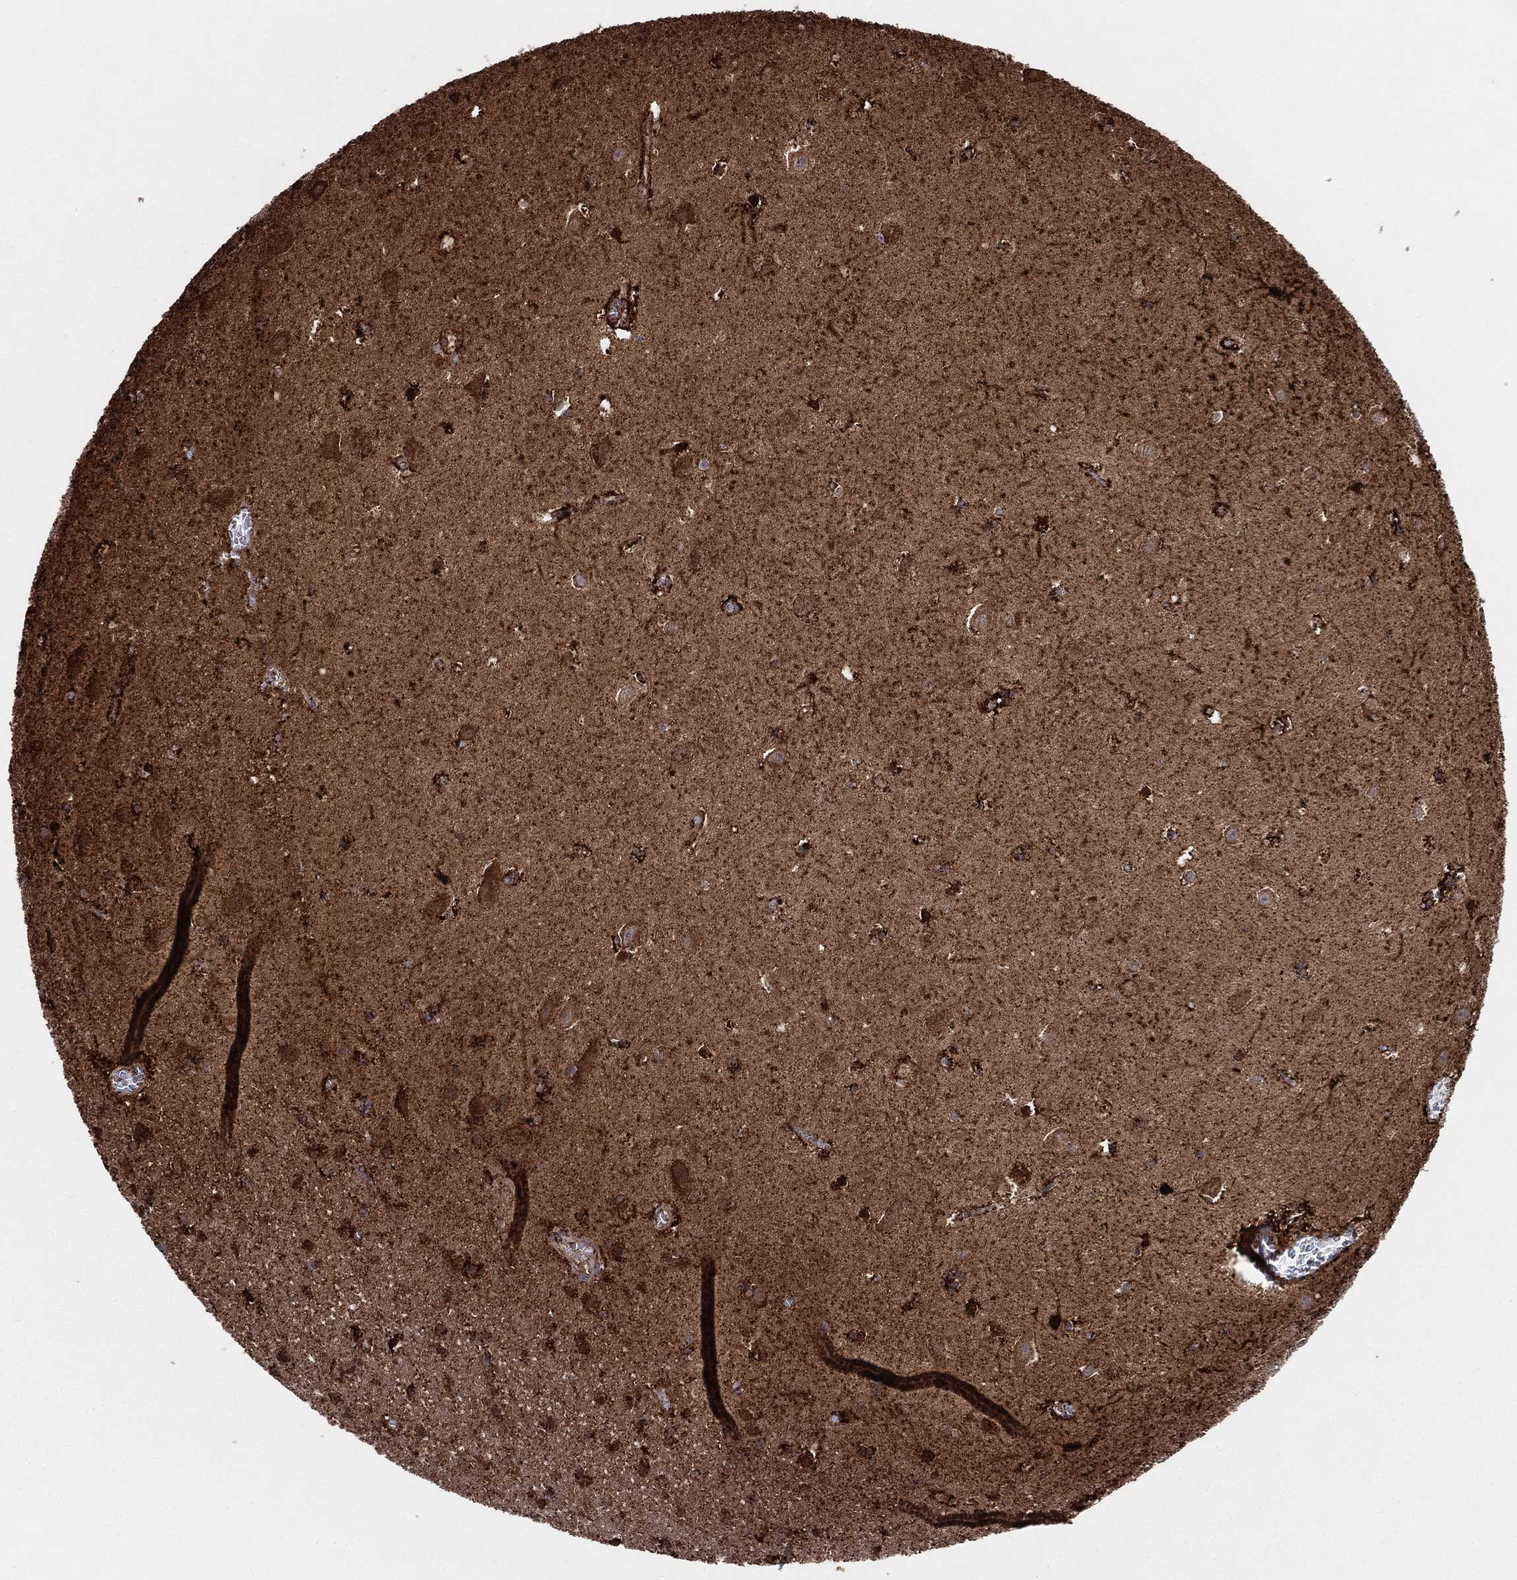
{"staining": {"intensity": "strong", "quantity": ">75%", "location": "cytoplasmic/membranous"}, "tissue": "hippocampus", "cell_type": "Glial cells", "image_type": "normal", "snomed": [{"axis": "morphology", "description": "Normal tissue, NOS"}, {"axis": "topography", "description": "Hippocampus"}], "caption": "Approximately >75% of glial cells in unremarkable human hippocampus show strong cytoplasmic/membranous protein staining as visualized by brown immunohistochemical staining.", "gene": "SLC38A7", "patient": {"sex": "female", "age": 64}}